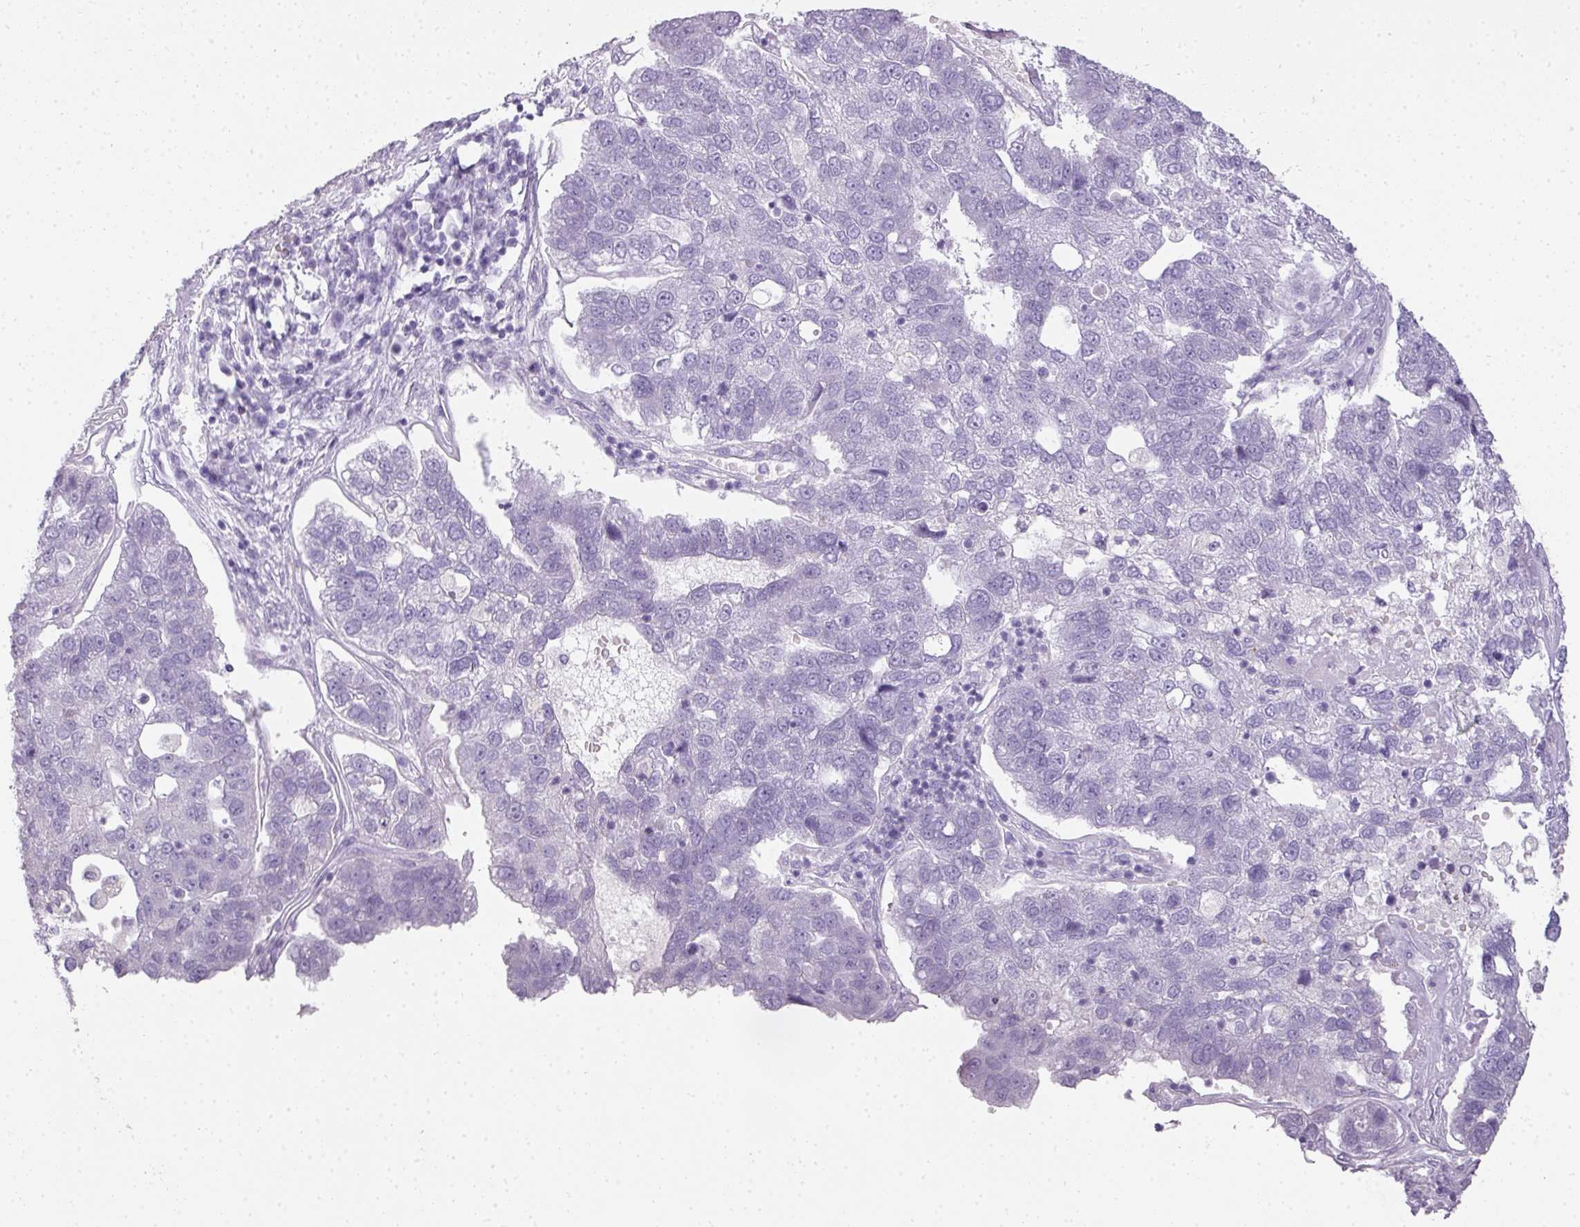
{"staining": {"intensity": "negative", "quantity": "none", "location": "none"}, "tissue": "pancreatic cancer", "cell_type": "Tumor cells", "image_type": "cancer", "snomed": [{"axis": "morphology", "description": "Adenocarcinoma, NOS"}, {"axis": "topography", "description": "Pancreas"}], "caption": "The photomicrograph displays no significant expression in tumor cells of pancreatic cancer. The staining was performed using DAB (3,3'-diaminobenzidine) to visualize the protein expression in brown, while the nuclei were stained in blue with hematoxylin (Magnification: 20x).", "gene": "RBMY1F", "patient": {"sex": "female", "age": 61}}